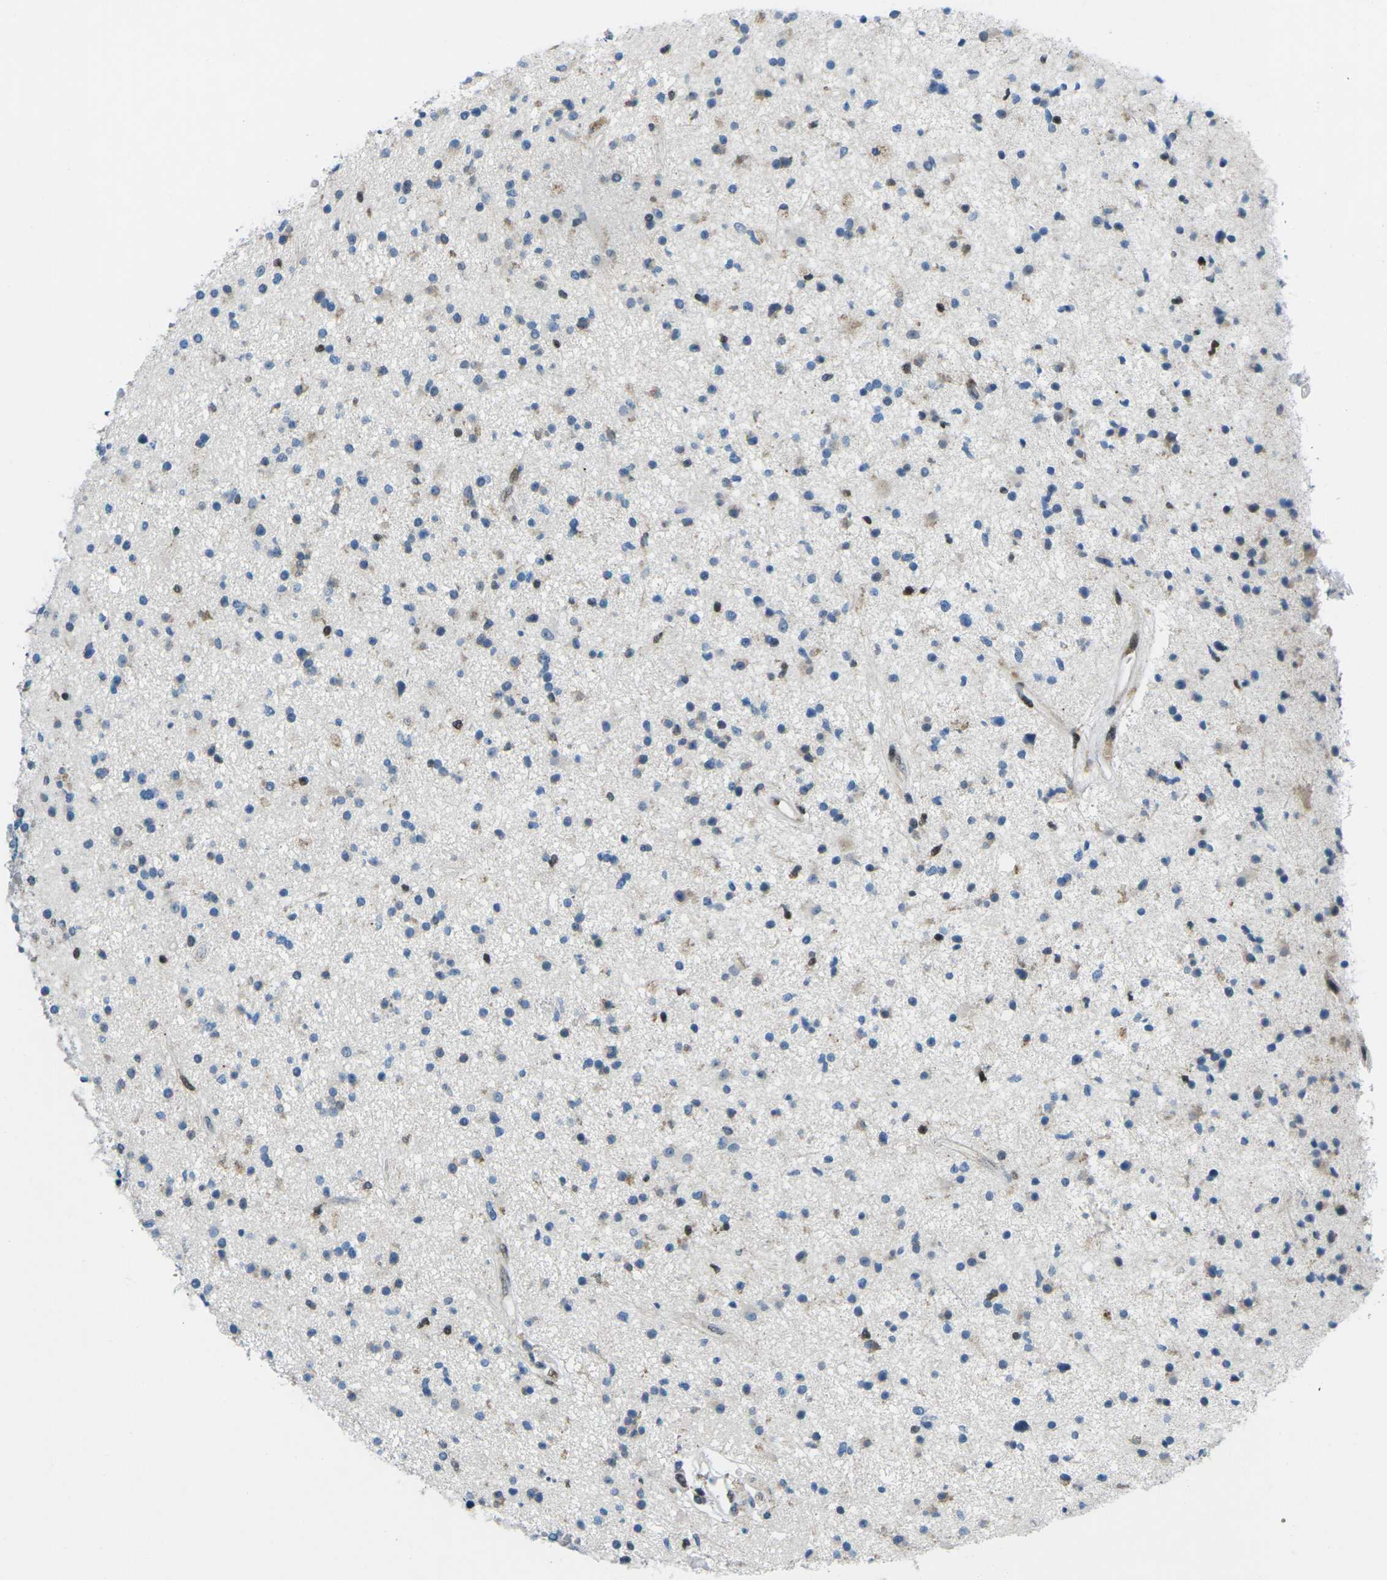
{"staining": {"intensity": "moderate", "quantity": "<25%", "location": "cytoplasmic/membranous,nuclear"}, "tissue": "glioma", "cell_type": "Tumor cells", "image_type": "cancer", "snomed": [{"axis": "morphology", "description": "Glioma, malignant, High grade"}, {"axis": "topography", "description": "Brain"}], "caption": "Immunohistochemical staining of human glioma displays low levels of moderate cytoplasmic/membranous and nuclear staining in approximately <25% of tumor cells. The protein of interest is stained brown, and the nuclei are stained in blue (DAB (3,3'-diaminobenzidine) IHC with brightfield microscopy, high magnification).", "gene": "MBNL1", "patient": {"sex": "male", "age": 33}}